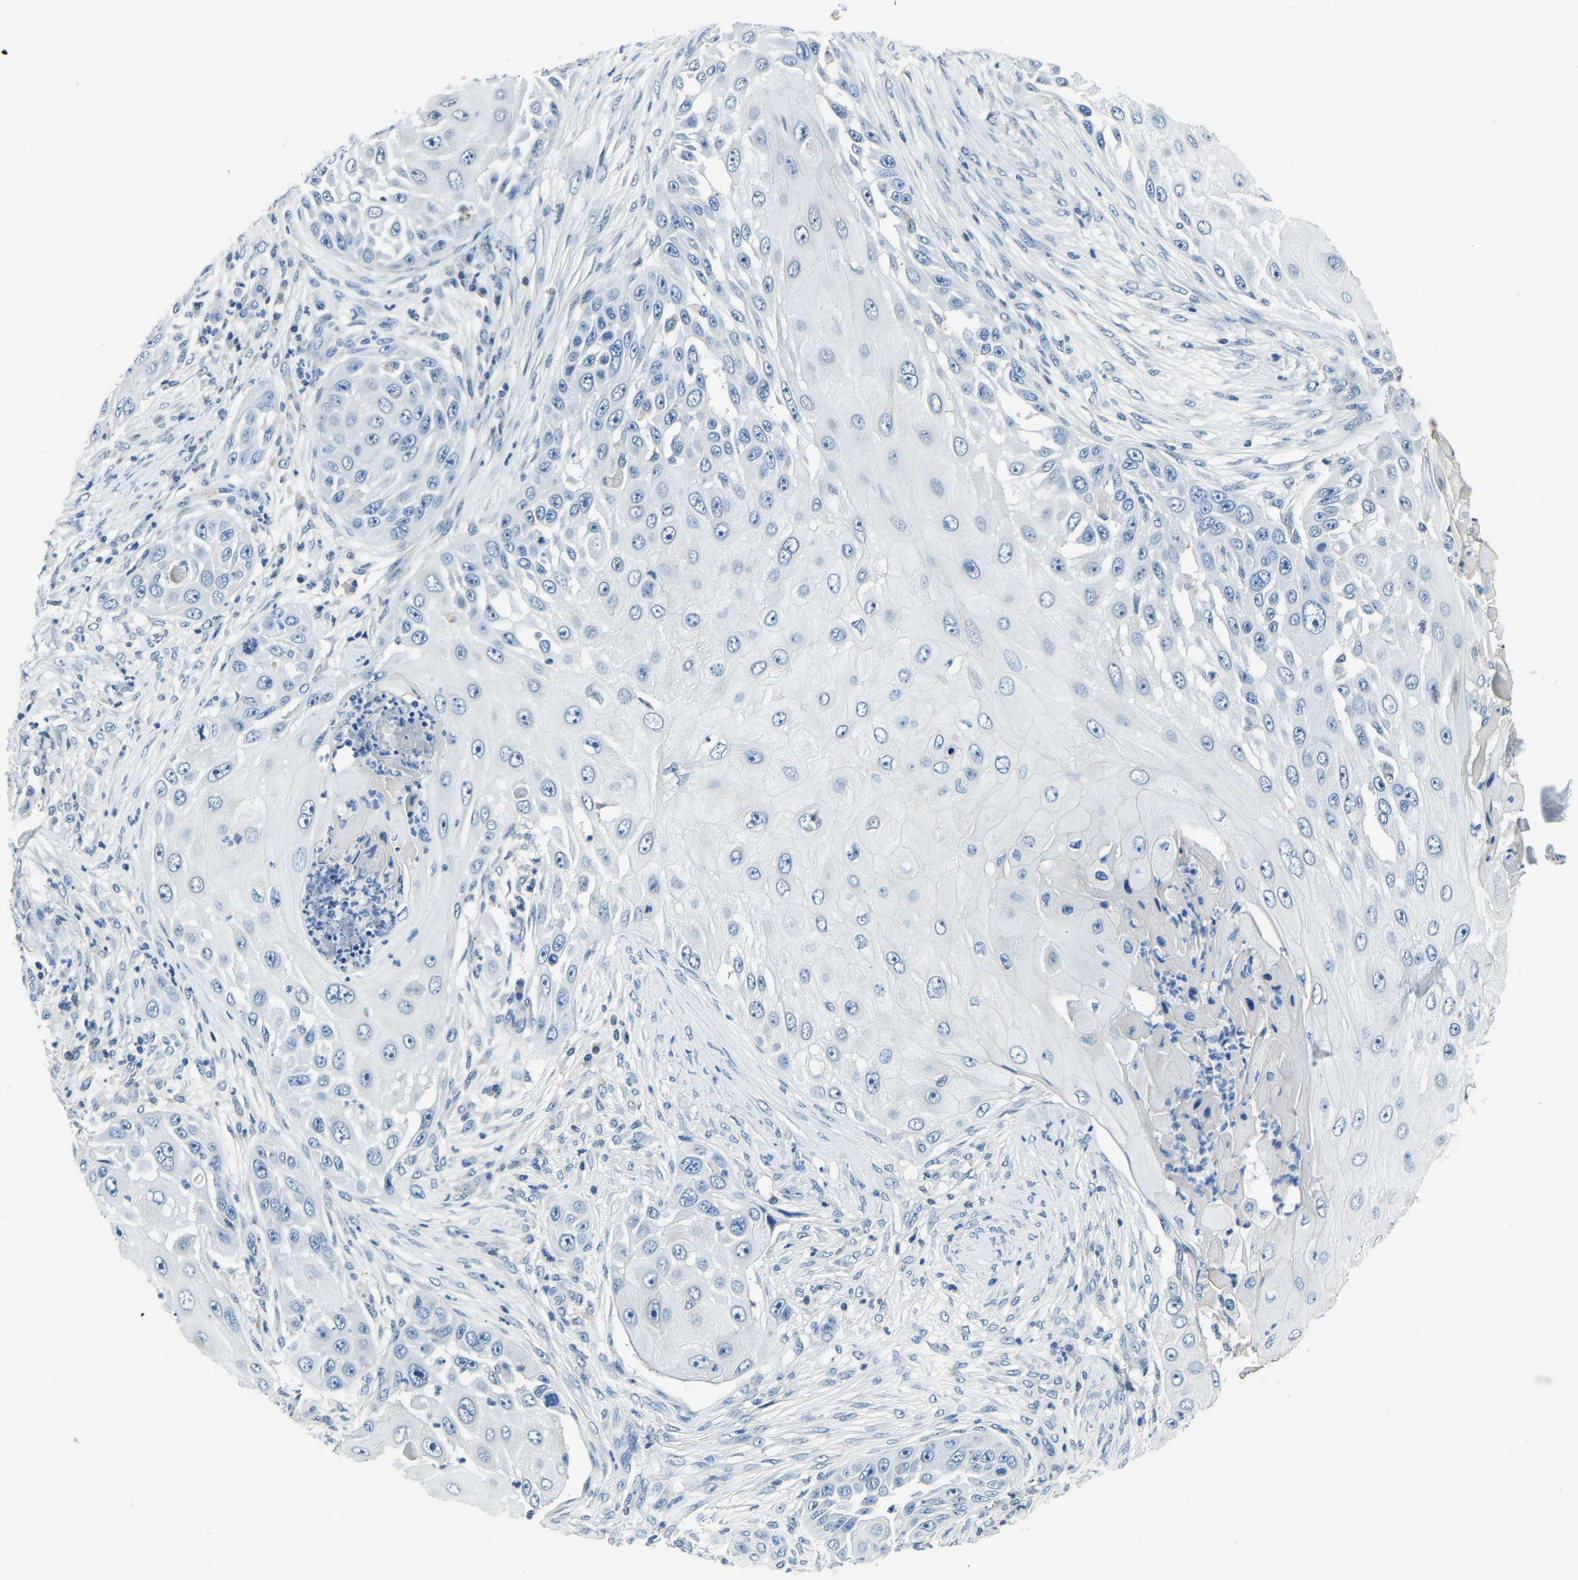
{"staining": {"intensity": "negative", "quantity": "none", "location": "none"}, "tissue": "skin cancer", "cell_type": "Tumor cells", "image_type": "cancer", "snomed": [{"axis": "morphology", "description": "Squamous cell carcinoma, NOS"}, {"axis": "topography", "description": "Skin"}], "caption": "Tumor cells are negative for brown protein staining in skin cancer (squamous cell carcinoma). (Stains: DAB (3,3'-diaminobenzidine) immunohistochemistry (IHC) with hematoxylin counter stain, Microscopy: brightfield microscopy at high magnification).", "gene": "XIRP1", "patient": {"sex": "female", "age": 44}}